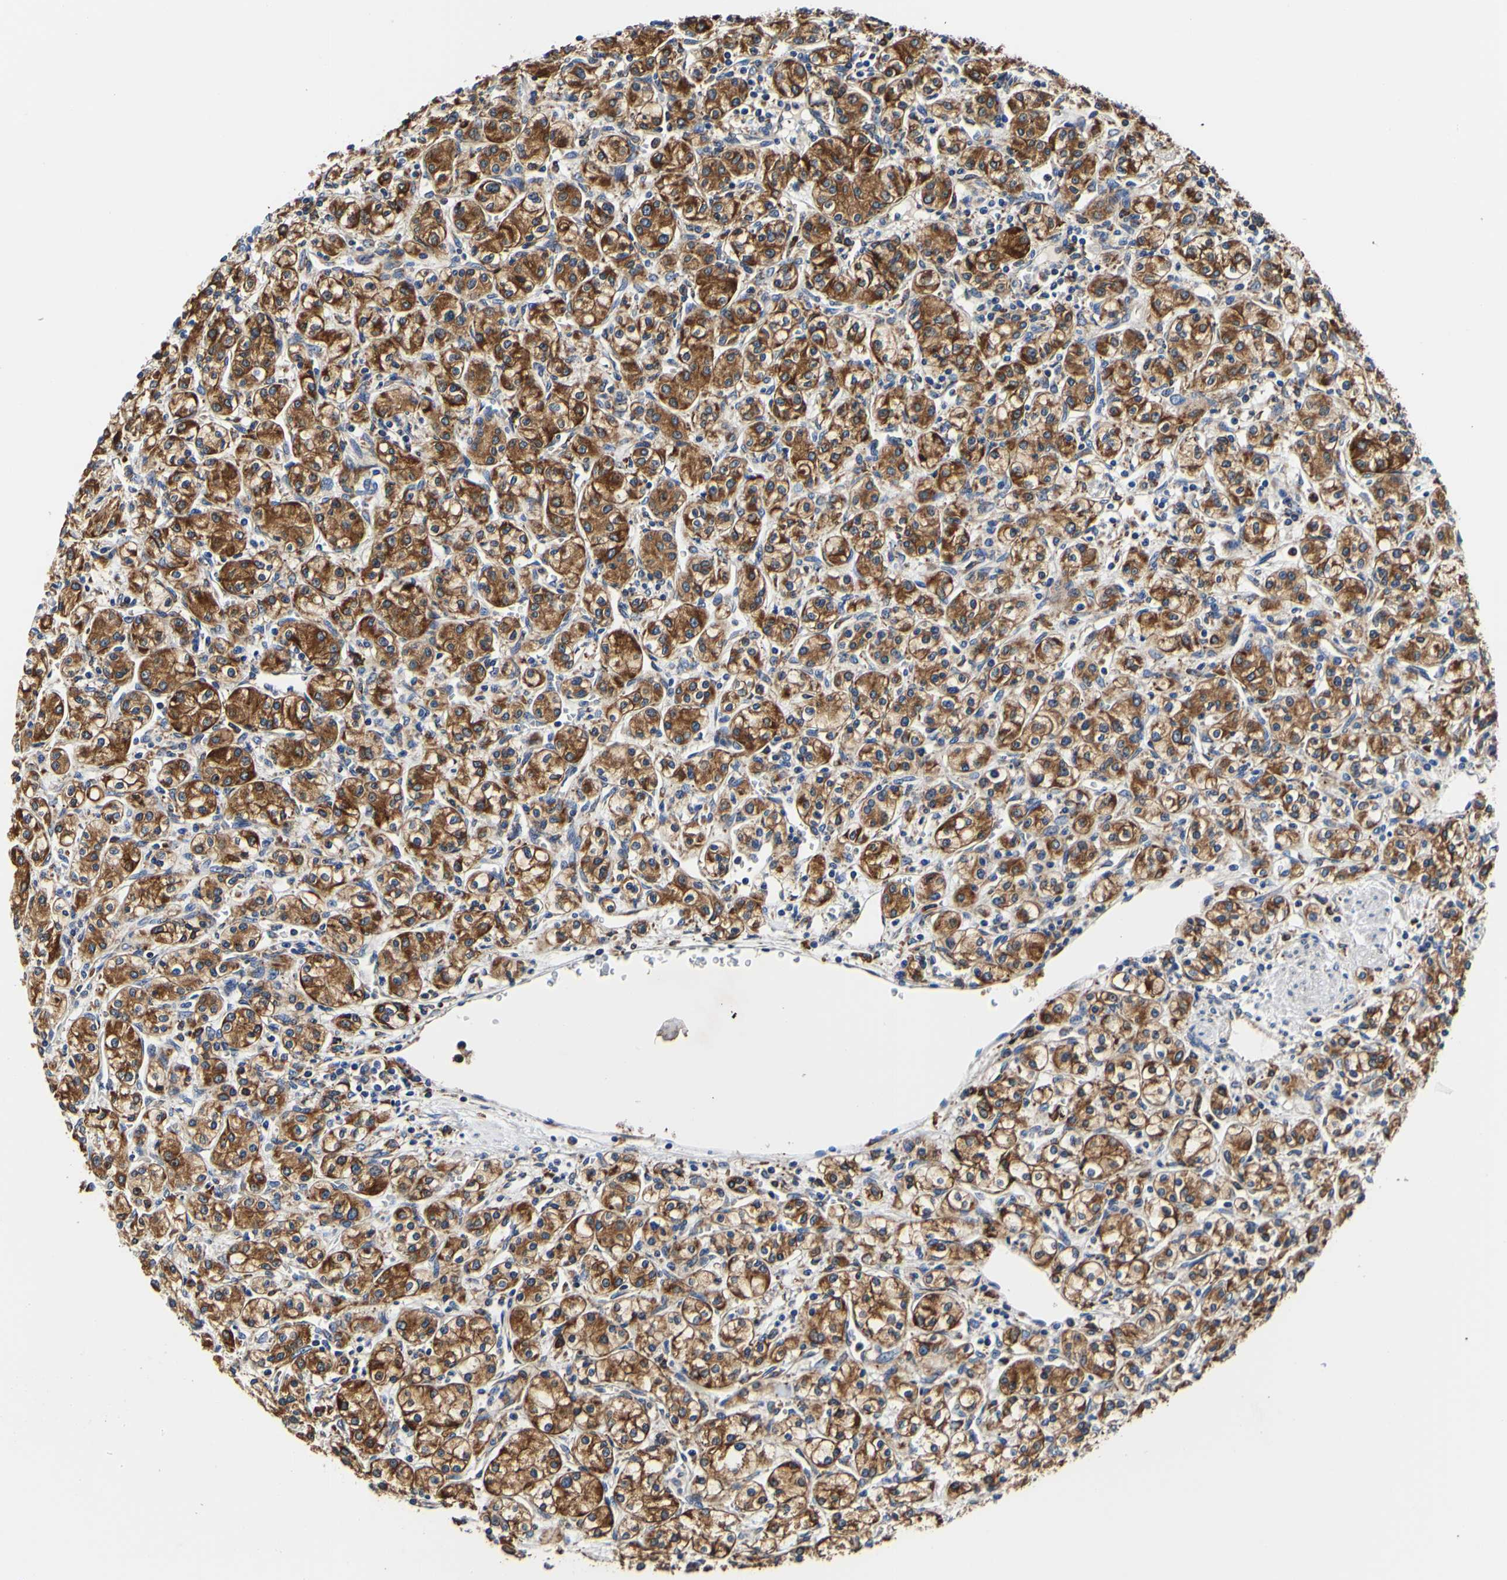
{"staining": {"intensity": "strong", "quantity": ">75%", "location": "cytoplasmic/membranous"}, "tissue": "renal cancer", "cell_type": "Tumor cells", "image_type": "cancer", "snomed": [{"axis": "morphology", "description": "Adenocarcinoma, NOS"}, {"axis": "topography", "description": "Kidney"}], "caption": "The photomicrograph reveals immunohistochemical staining of adenocarcinoma (renal). There is strong cytoplasmic/membranous expression is seen in about >75% of tumor cells.", "gene": "P4HB", "patient": {"sex": "male", "age": 77}}